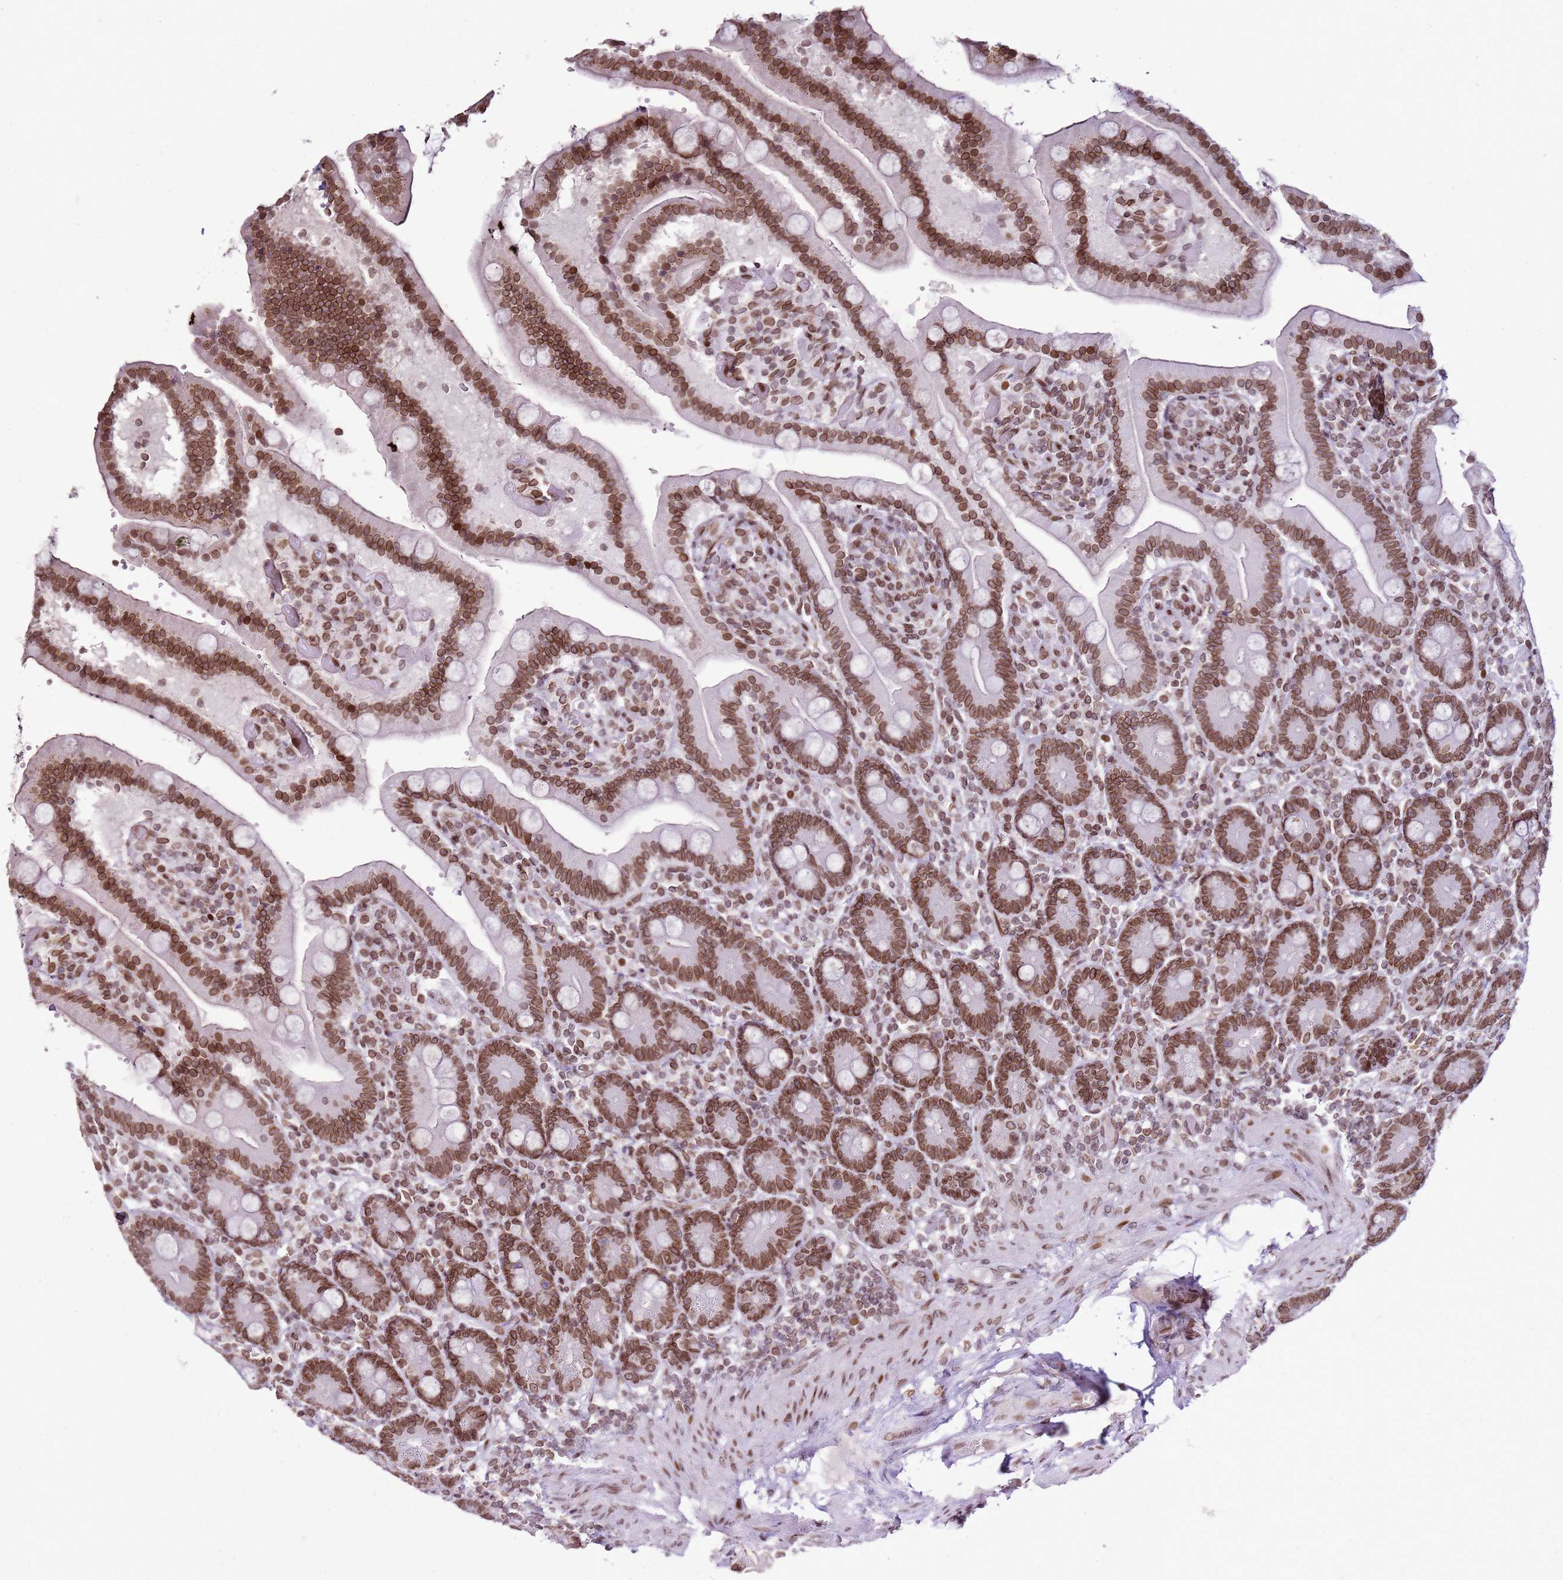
{"staining": {"intensity": "moderate", "quantity": ">75%", "location": "cytoplasmic/membranous,nuclear"}, "tissue": "duodenum", "cell_type": "Glandular cells", "image_type": "normal", "snomed": [{"axis": "morphology", "description": "Normal tissue, NOS"}, {"axis": "topography", "description": "Duodenum"}], "caption": "Duodenum stained with DAB (3,3'-diaminobenzidine) IHC displays medium levels of moderate cytoplasmic/membranous,nuclear positivity in approximately >75% of glandular cells. The staining was performed using DAB to visualize the protein expression in brown, while the nuclei were stained in blue with hematoxylin (Magnification: 20x).", "gene": "POU6F1", "patient": {"sex": "female", "age": 62}}